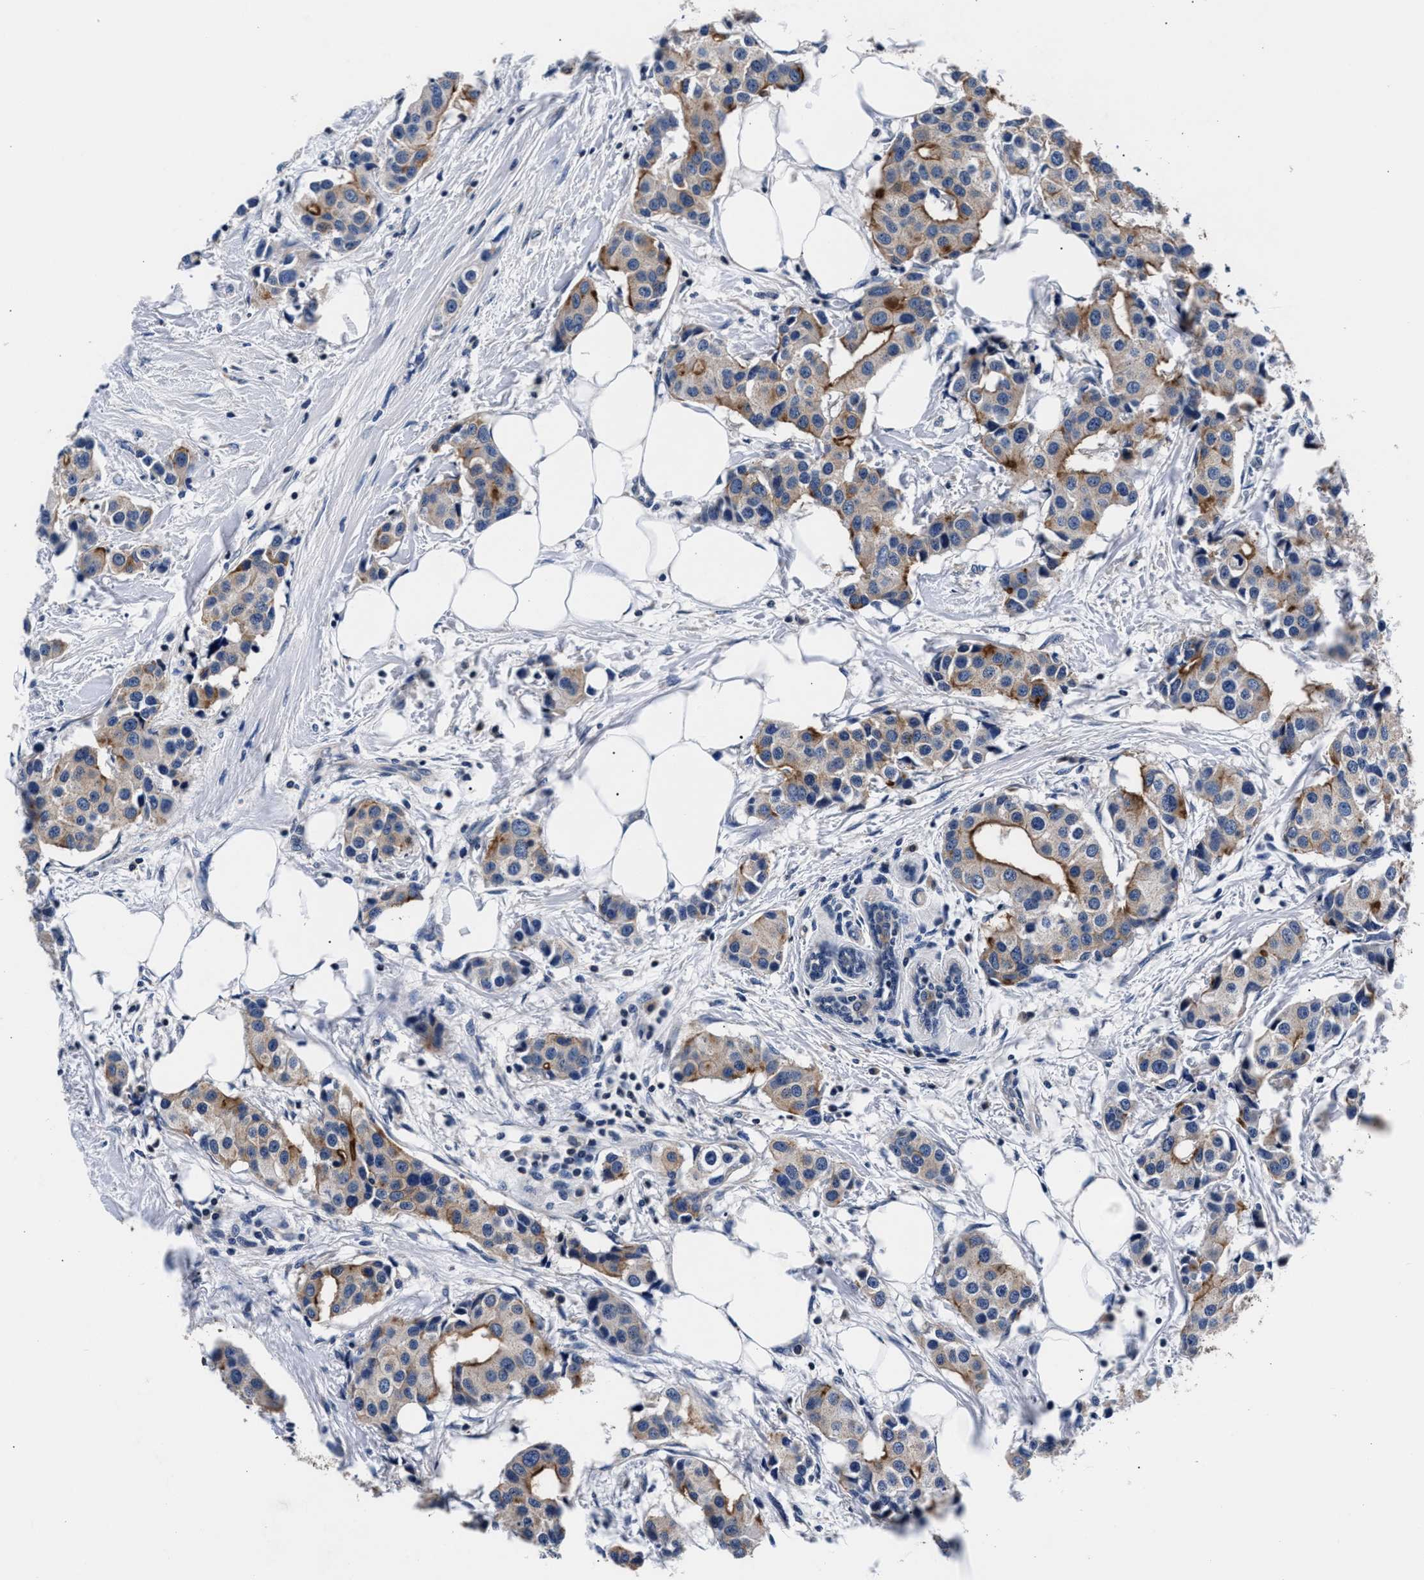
{"staining": {"intensity": "moderate", "quantity": ">75%", "location": "cytoplasmic/membranous"}, "tissue": "breast cancer", "cell_type": "Tumor cells", "image_type": "cancer", "snomed": [{"axis": "morphology", "description": "Normal tissue, NOS"}, {"axis": "morphology", "description": "Duct carcinoma"}, {"axis": "topography", "description": "Breast"}], "caption": "A photomicrograph showing moderate cytoplasmic/membranous staining in approximately >75% of tumor cells in breast cancer (invasive ductal carcinoma), as visualized by brown immunohistochemical staining.", "gene": "PHF24", "patient": {"sex": "female", "age": 39}}